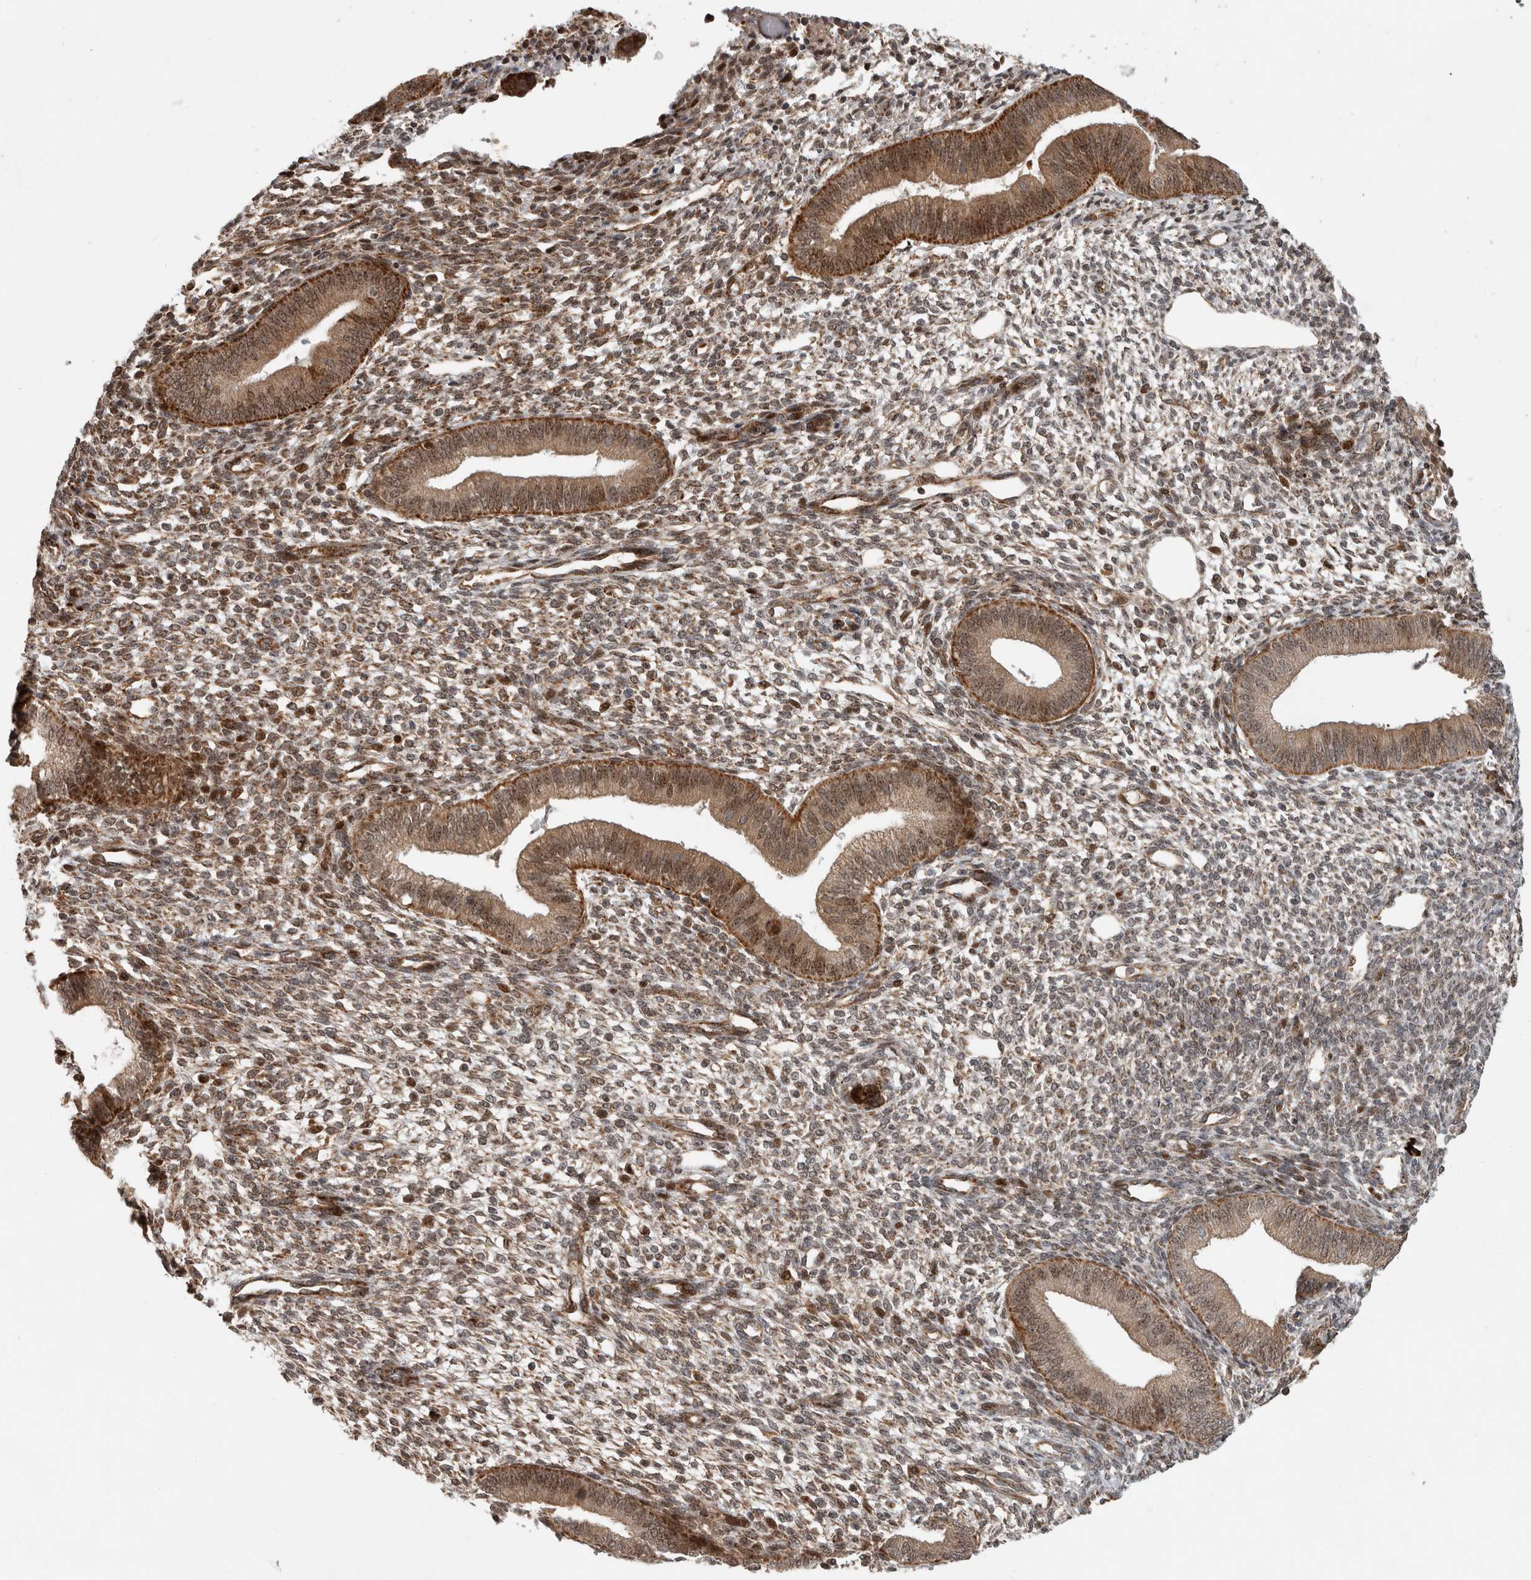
{"staining": {"intensity": "moderate", "quantity": "25%-75%", "location": "cytoplasmic/membranous,nuclear"}, "tissue": "endometrium", "cell_type": "Cells in endometrial stroma", "image_type": "normal", "snomed": [{"axis": "morphology", "description": "Normal tissue, NOS"}, {"axis": "topography", "description": "Endometrium"}], "caption": "An immunohistochemistry (IHC) image of normal tissue is shown. Protein staining in brown labels moderate cytoplasmic/membranous,nuclear positivity in endometrium within cells in endometrial stroma.", "gene": "INSRR", "patient": {"sex": "female", "age": 46}}